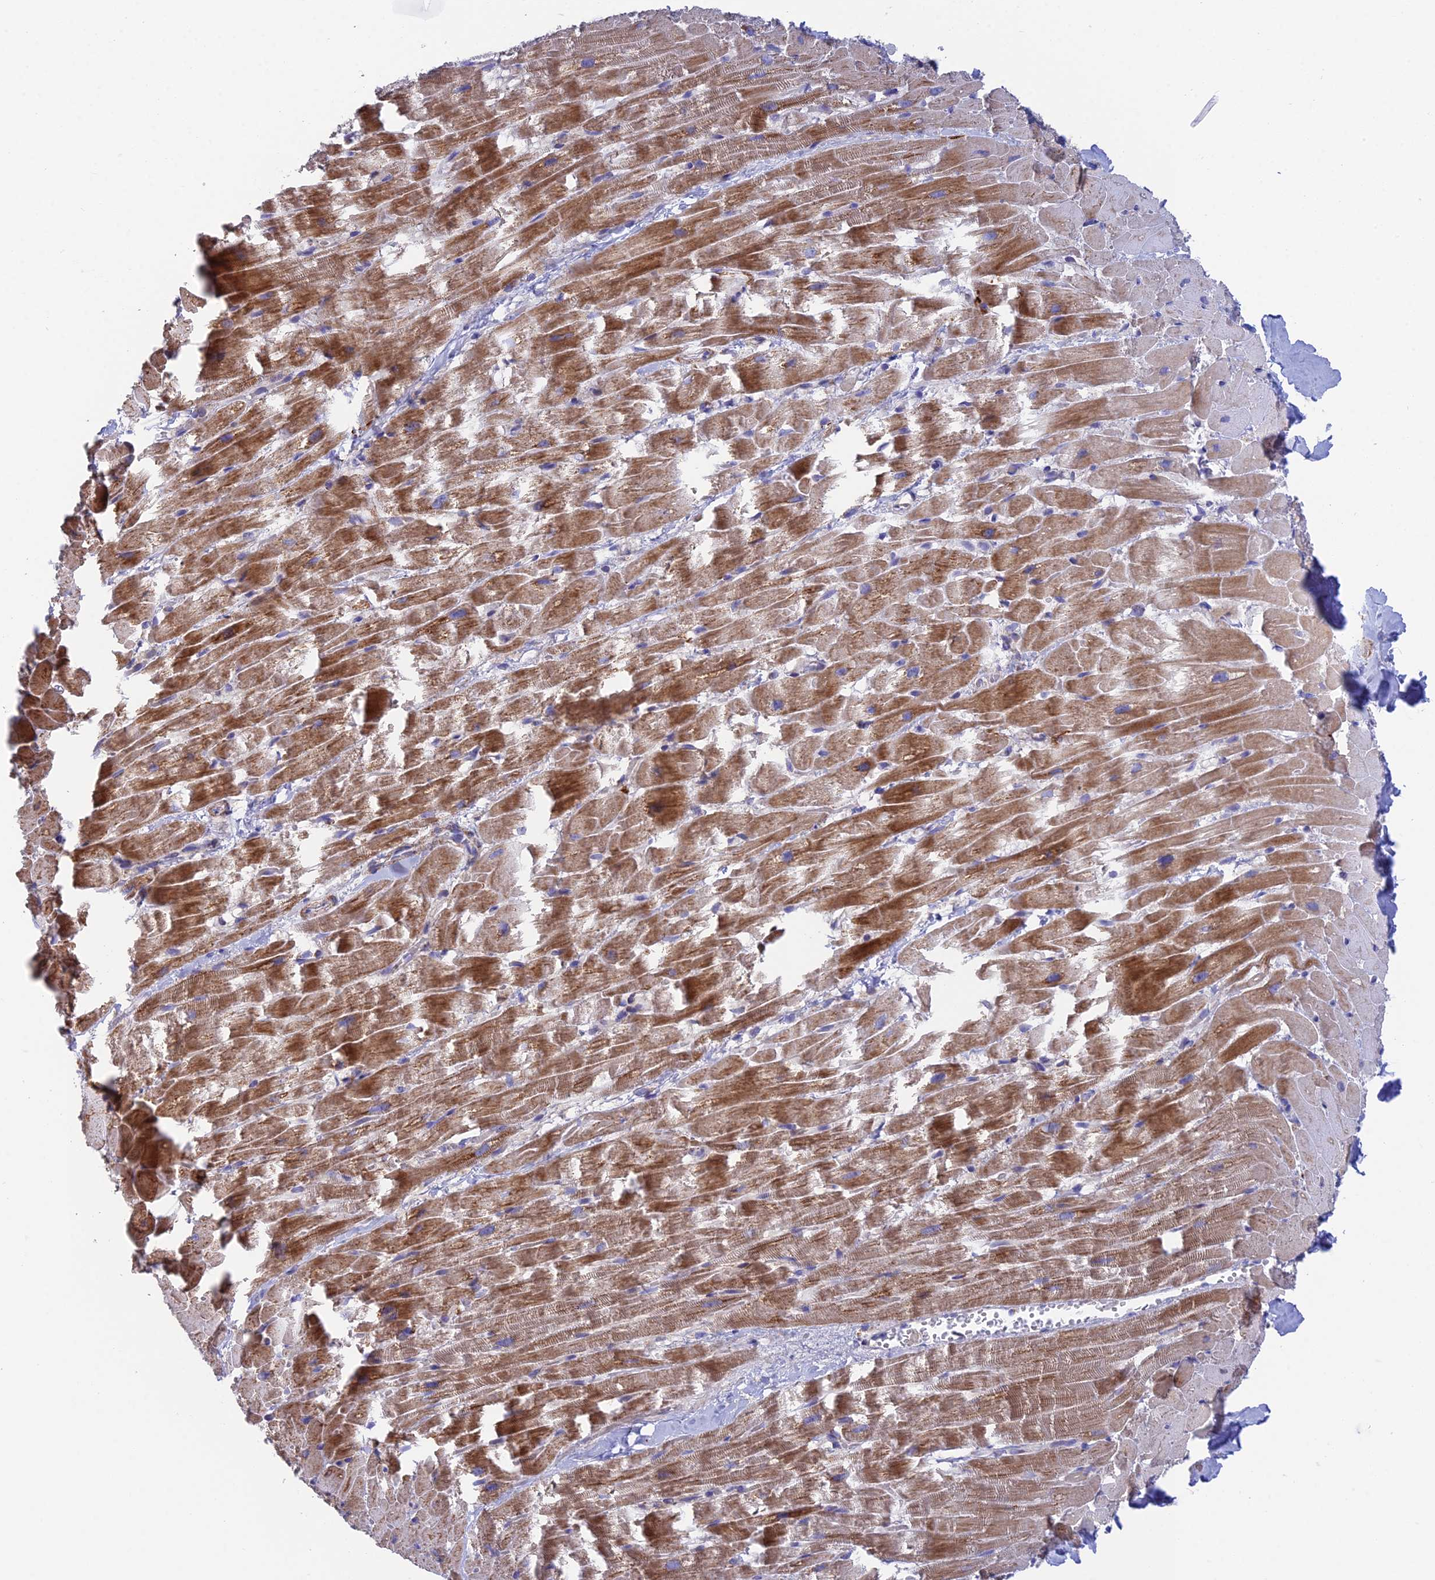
{"staining": {"intensity": "moderate", "quantity": "25%-75%", "location": "cytoplasmic/membranous"}, "tissue": "heart muscle", "cell_type": "Cardiomyocytes", "image_type": "normal", "snomed": [{"axis": "morphology", "description": "Normal tissue, NOS"}, {"axis": "topography", "description": "Heart"}], "caption": "Heart muscle stained with a brown dye displays moderate cytoplasmic/membranous positive positivity in approximately 25%-75% of cardiomyocytes.", "gene": "CSPG4", "patient": {"sex": "male", "age": 37}}